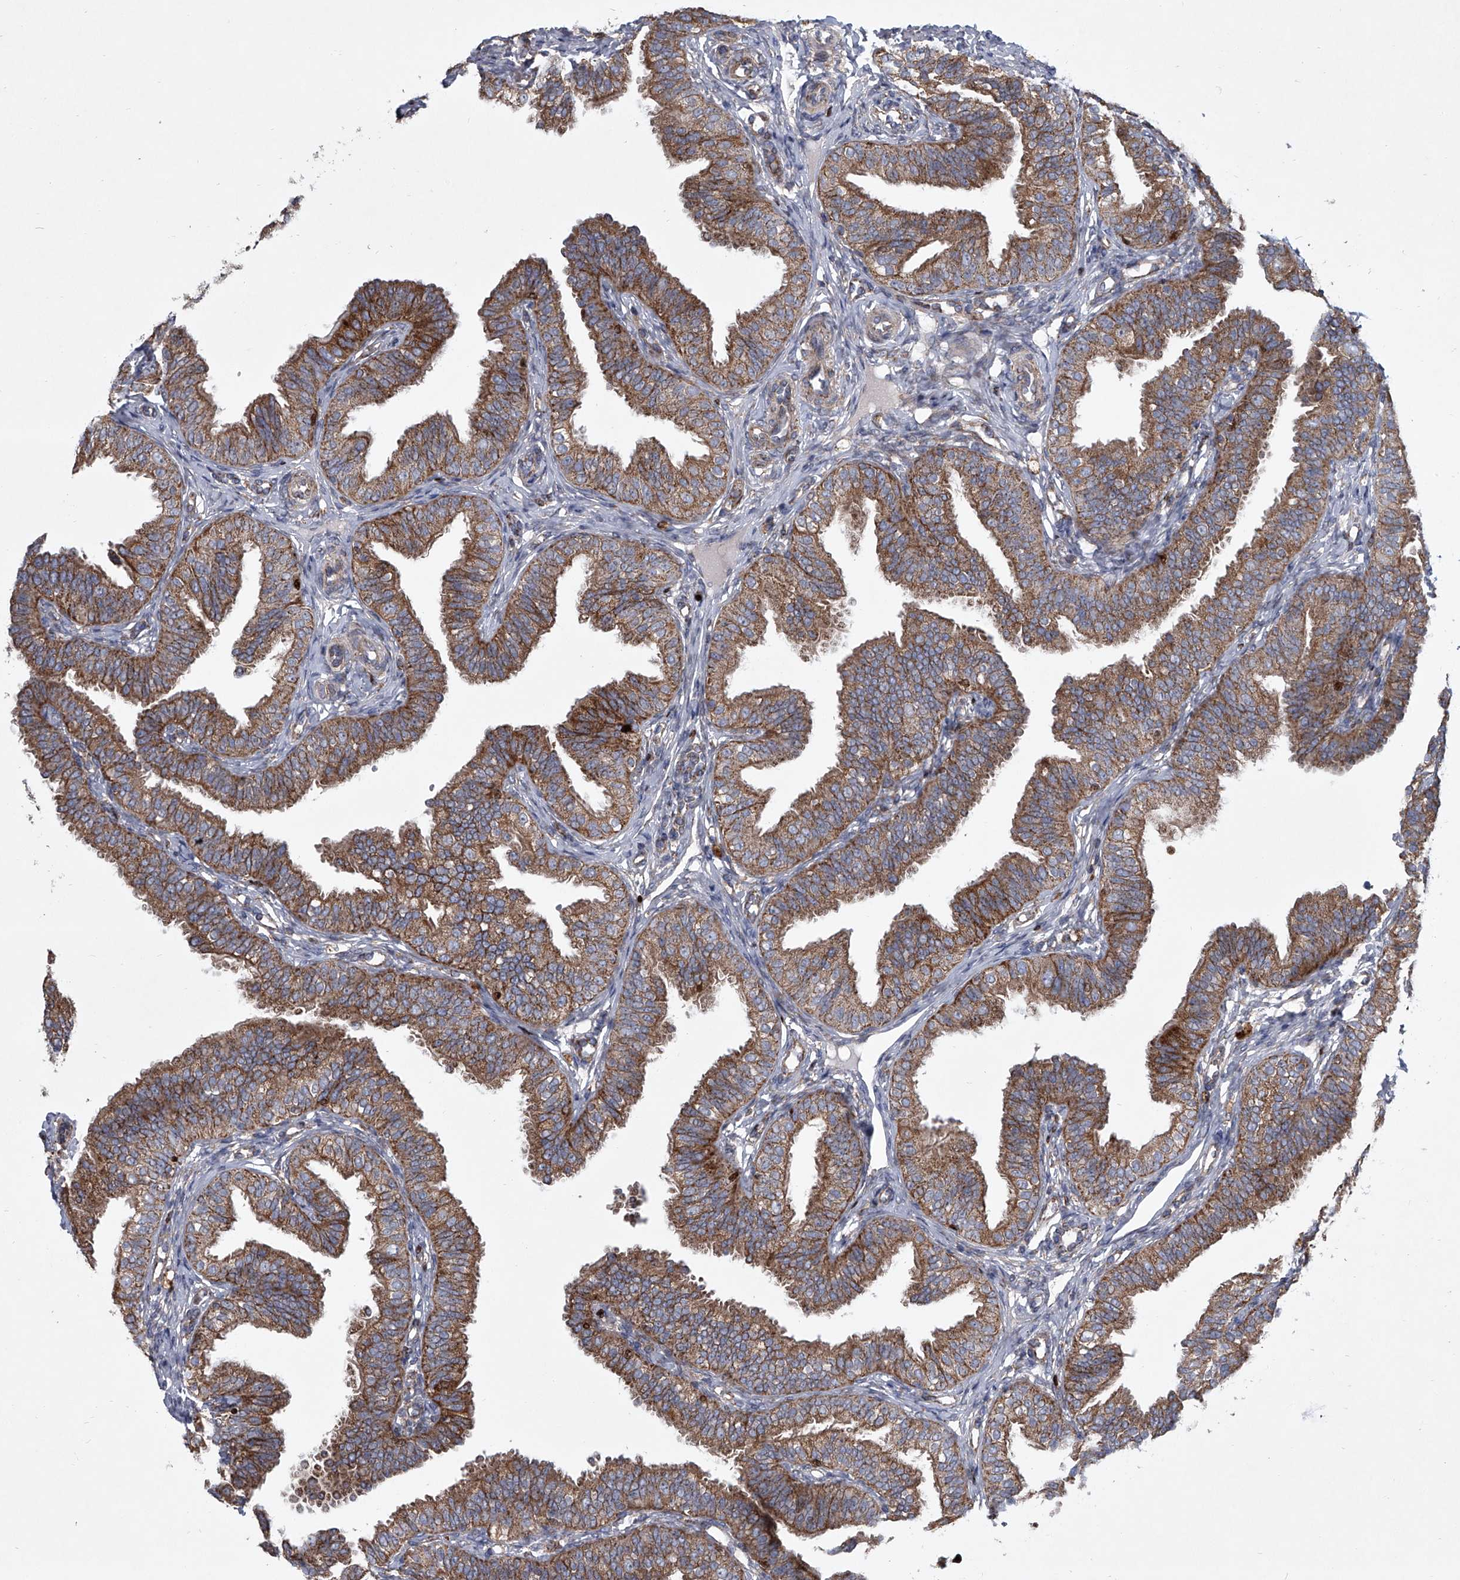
{"staining": {"intensity": "strong", "quantity": ">75%", "location": "cytoplasmic/membranous"}, "tissue": "fallopian tube", "cell_type": "Glandular cells", "image_type": "normal", "snomed": [{"axis": "morphology", "description": "Normal tissue, NOS"}, {"axis": "topography", "description": "Fallopian tube"}], "caption": "The image shows immunohistochemical staining of unremarkable fallopian tube. There is strong cytoplasmic/membranous staining is present in about >75% of glandular cells.", "gene": "STRADA", "patient": {"sex": "female", "age": 35}}